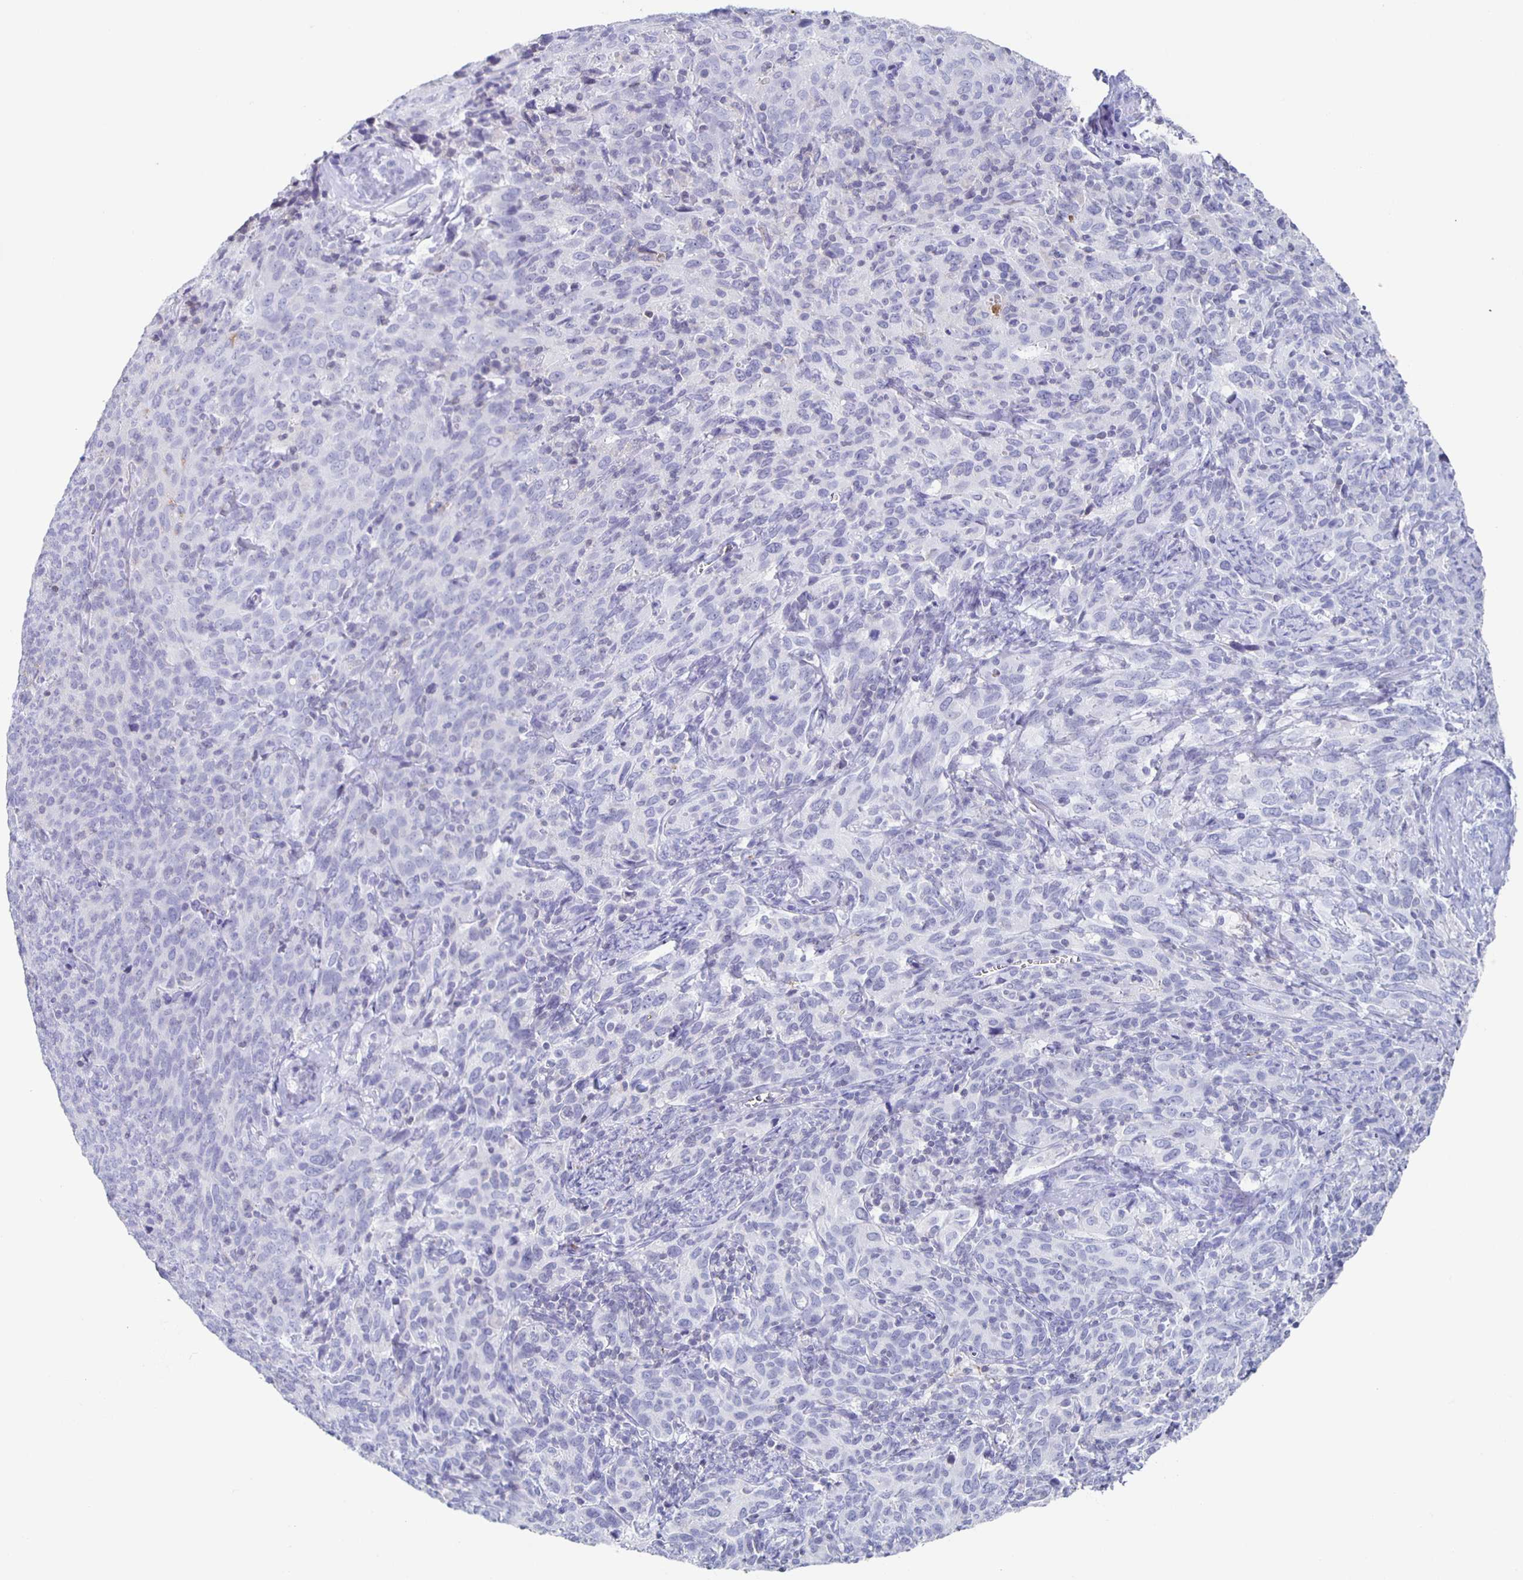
{"staining": {"intensity": "negative", "quantity": "none", "location": "none"}, "tissue": "cervical cancer", "cell_type": "Tumor cells", "image_type": "cancer", "snomed": [{"axis": "morphology", "description": "Squamous cell carcinoma, NOS"}, {"axis": "topography", "description": "Cervix"}], "caption": "This photomicrograph is of cervical cancer stained with immunohistochemistry (IHC) to label a protein in brown with the nuclei are counter-stained blue. There is no positivity in tumor cells.", "gene": "FGA", "patient": {"sex": "female", "age": 51}}